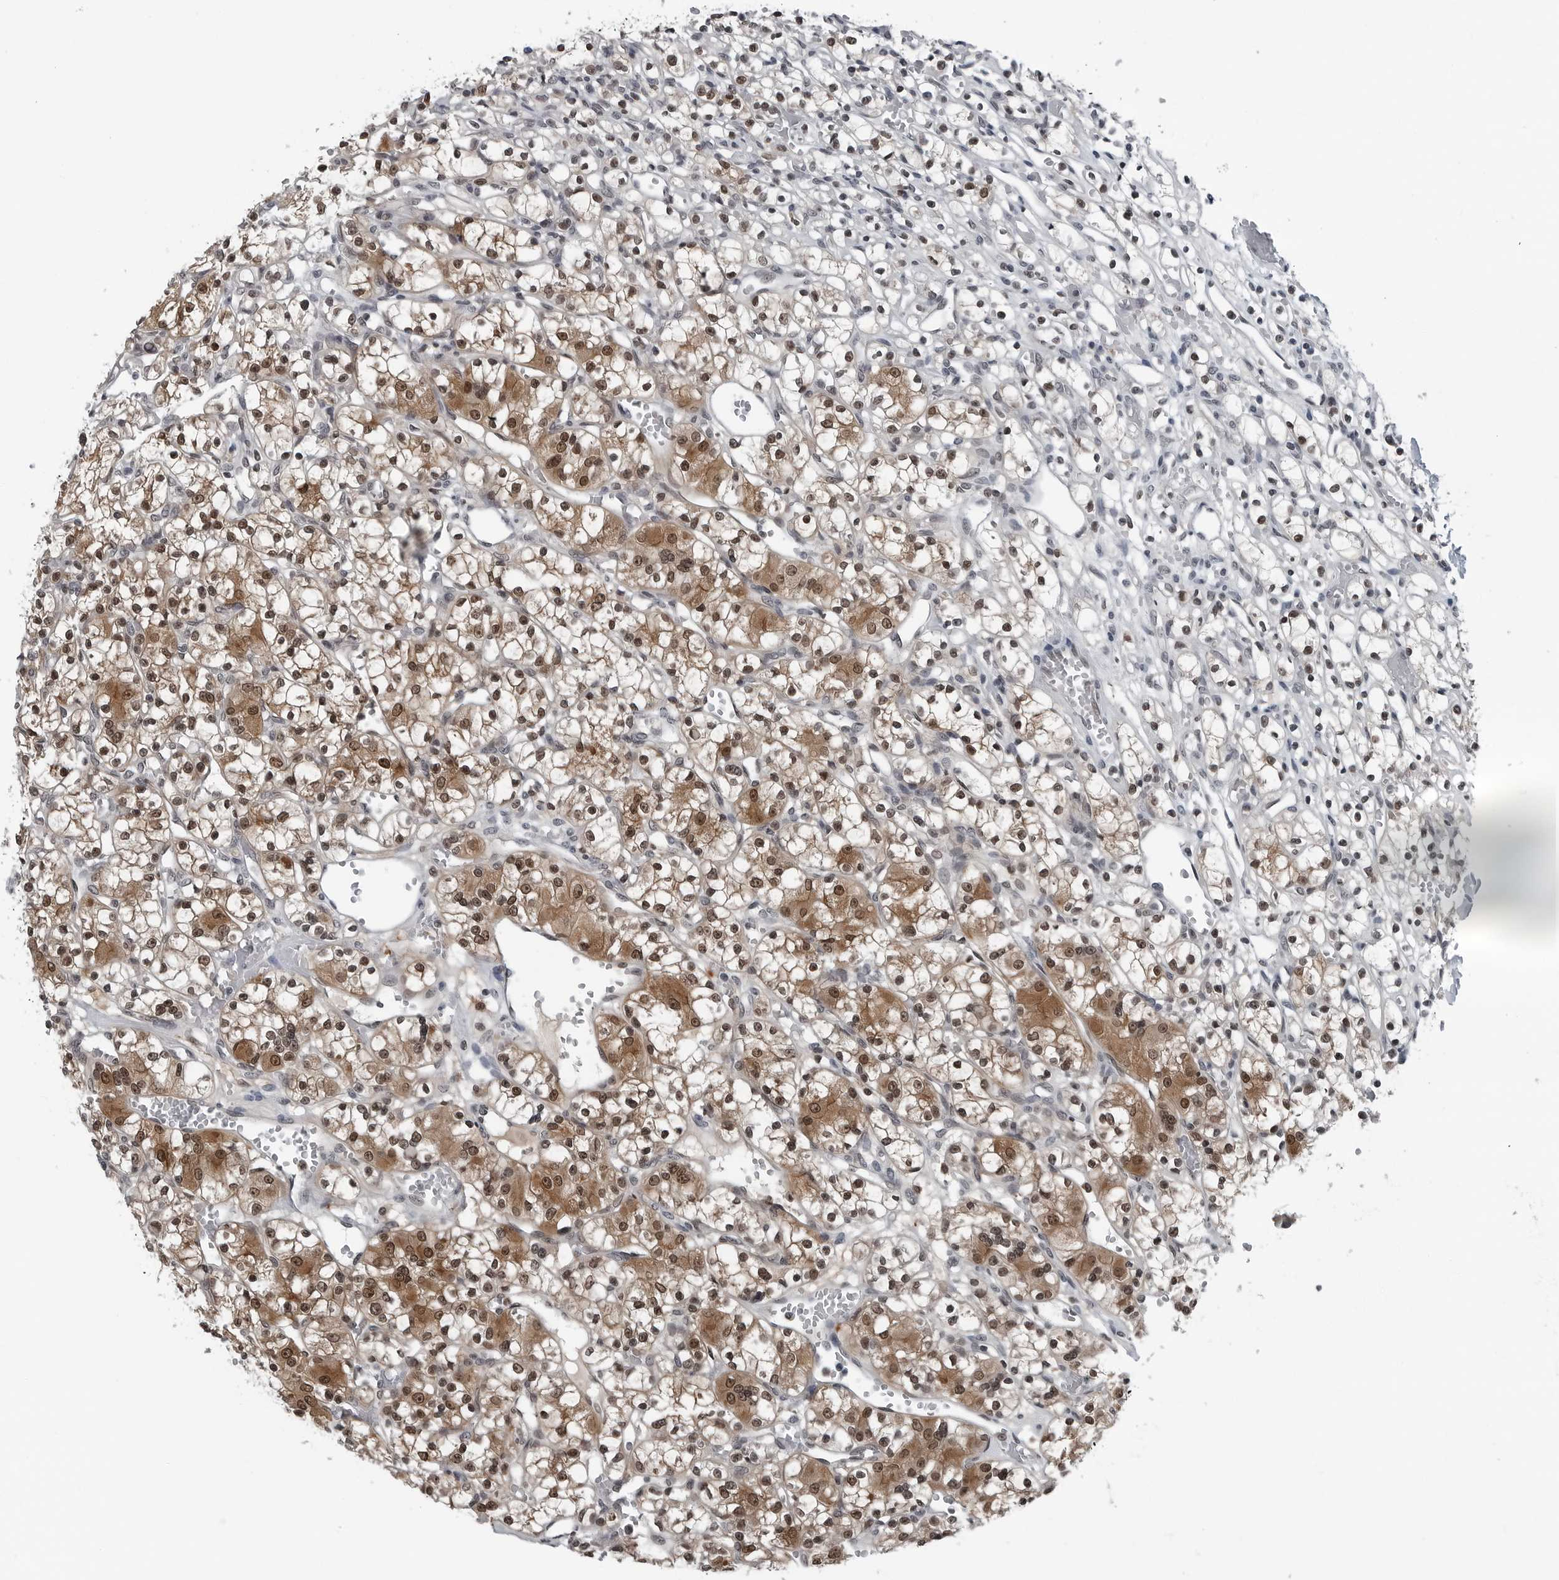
{"staining": {"intensity": "moderate", "quantity": "25%-75%", "location": "cytoplasmic/membranous,nuclear"}, "tissue": "renal cancer", "cell_type": "Tumor cells", "image_type": "cancer", "snomed": [{"axis": "morphology", "description": "Adenocarcinoma, NOS"}, {"axis": "topography", "description": "Kidney"}], "caption": "Immunohistochemical staining of renal cancer (adenocarcinoma) shows medium levels of moderate cytoplasmic/membranous and nuclear protein expression in approximately 25%-75% of tumor cells.", "gene": "AKR1A1", "patient": {"sex": "female", "age": 59}}